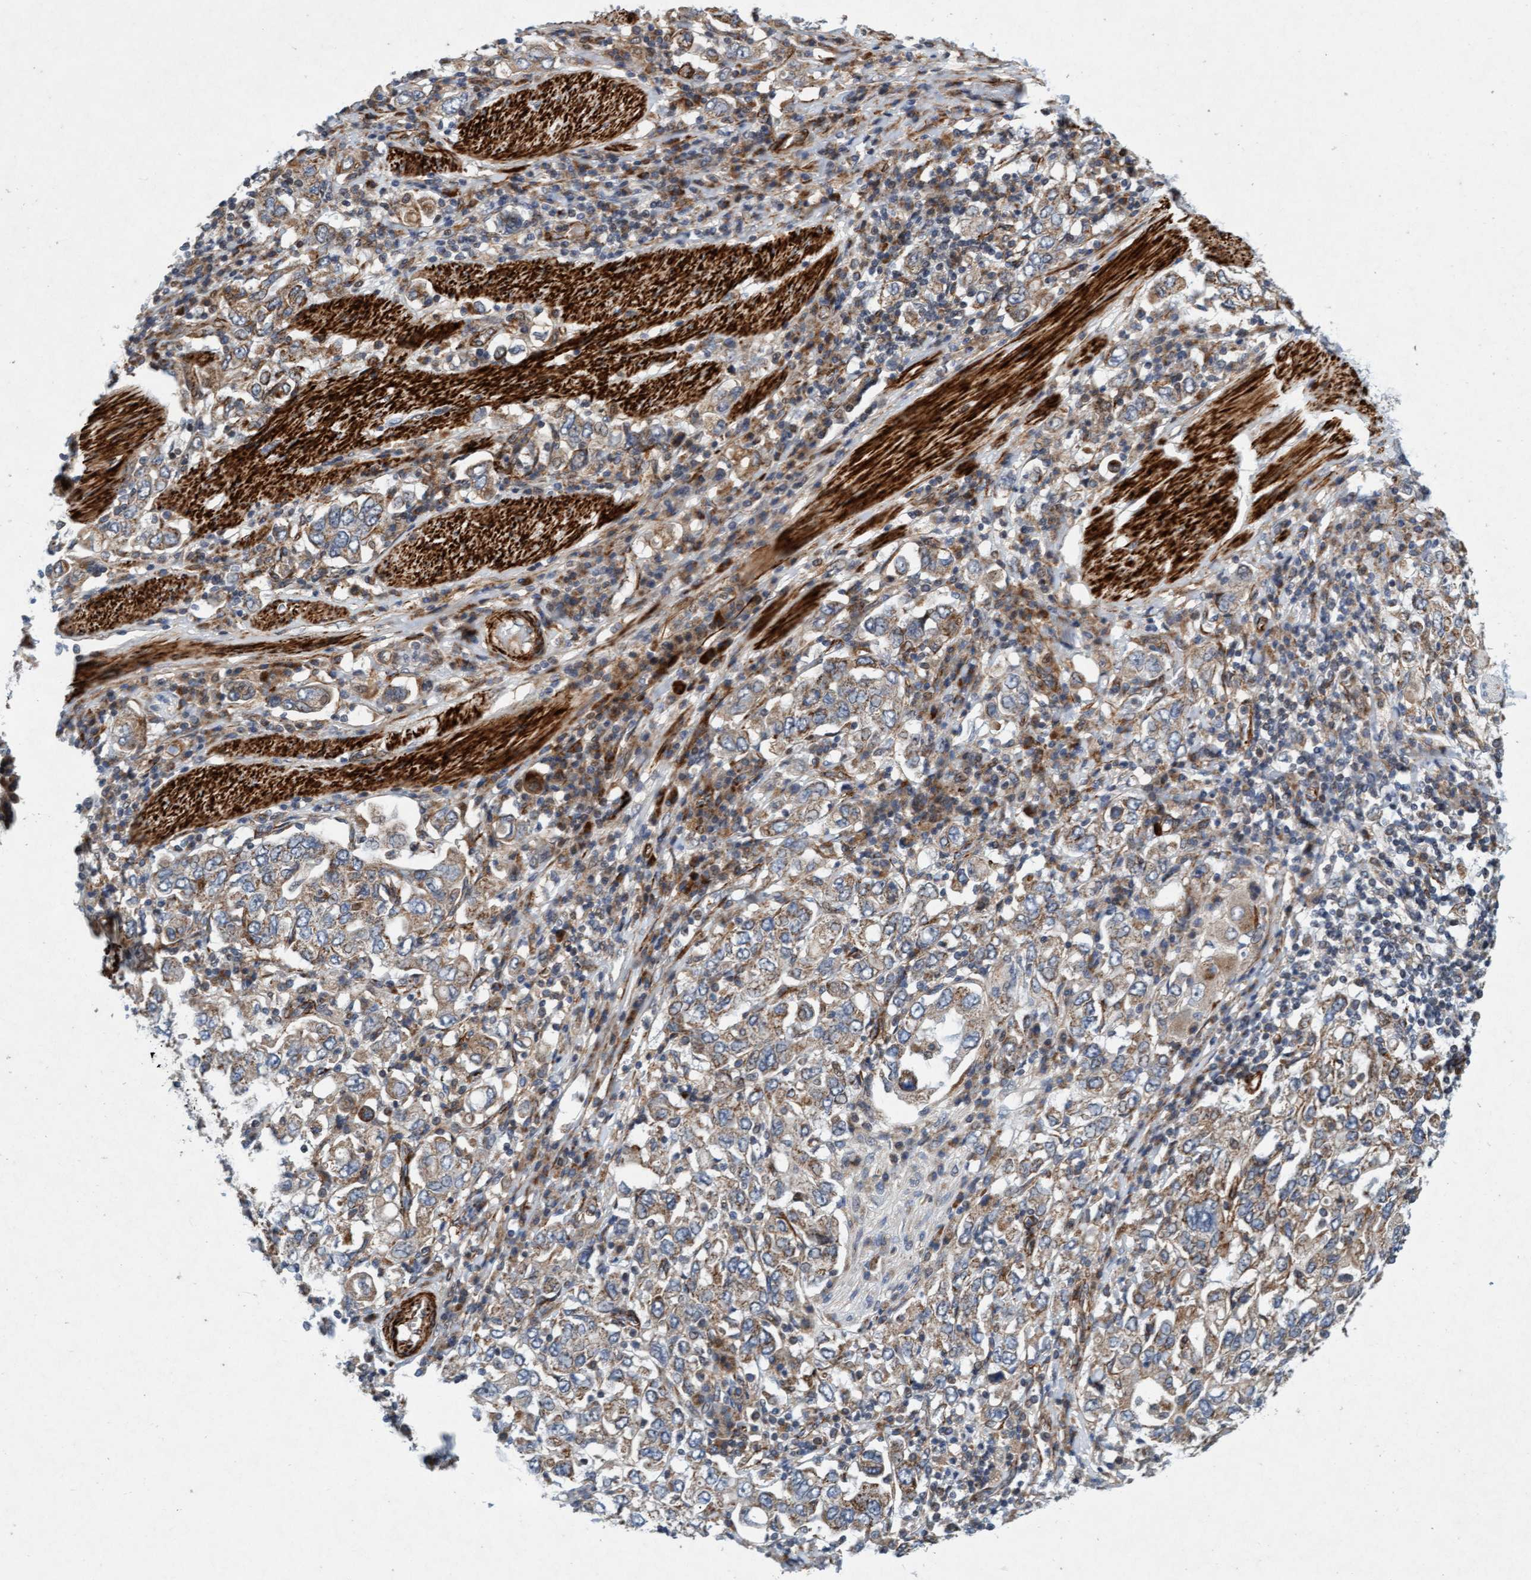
{"staining": {"intensity": "weak", "quantity": ">75%", "location": "cytoplasmic/membranous"}, "tissue": "stomach cancer", "cell_type": "Tumor cells", "image_type": "cancer", "snomed": [{"axis": "morphology", "description": "Adenocarcinoma, NOS"}, {"axis": "topography", "description": "Stomach, upper"}], "caption": "This micrograph displays immunohistochemistry (IHC) staining of human stomach cancer (adenocarcinoma), with low weak cytoplasmic/membranous staining in about >75% of tumor cells.", "gene": "TMEM70", "patient": {"sex": "male", "age": 62}}